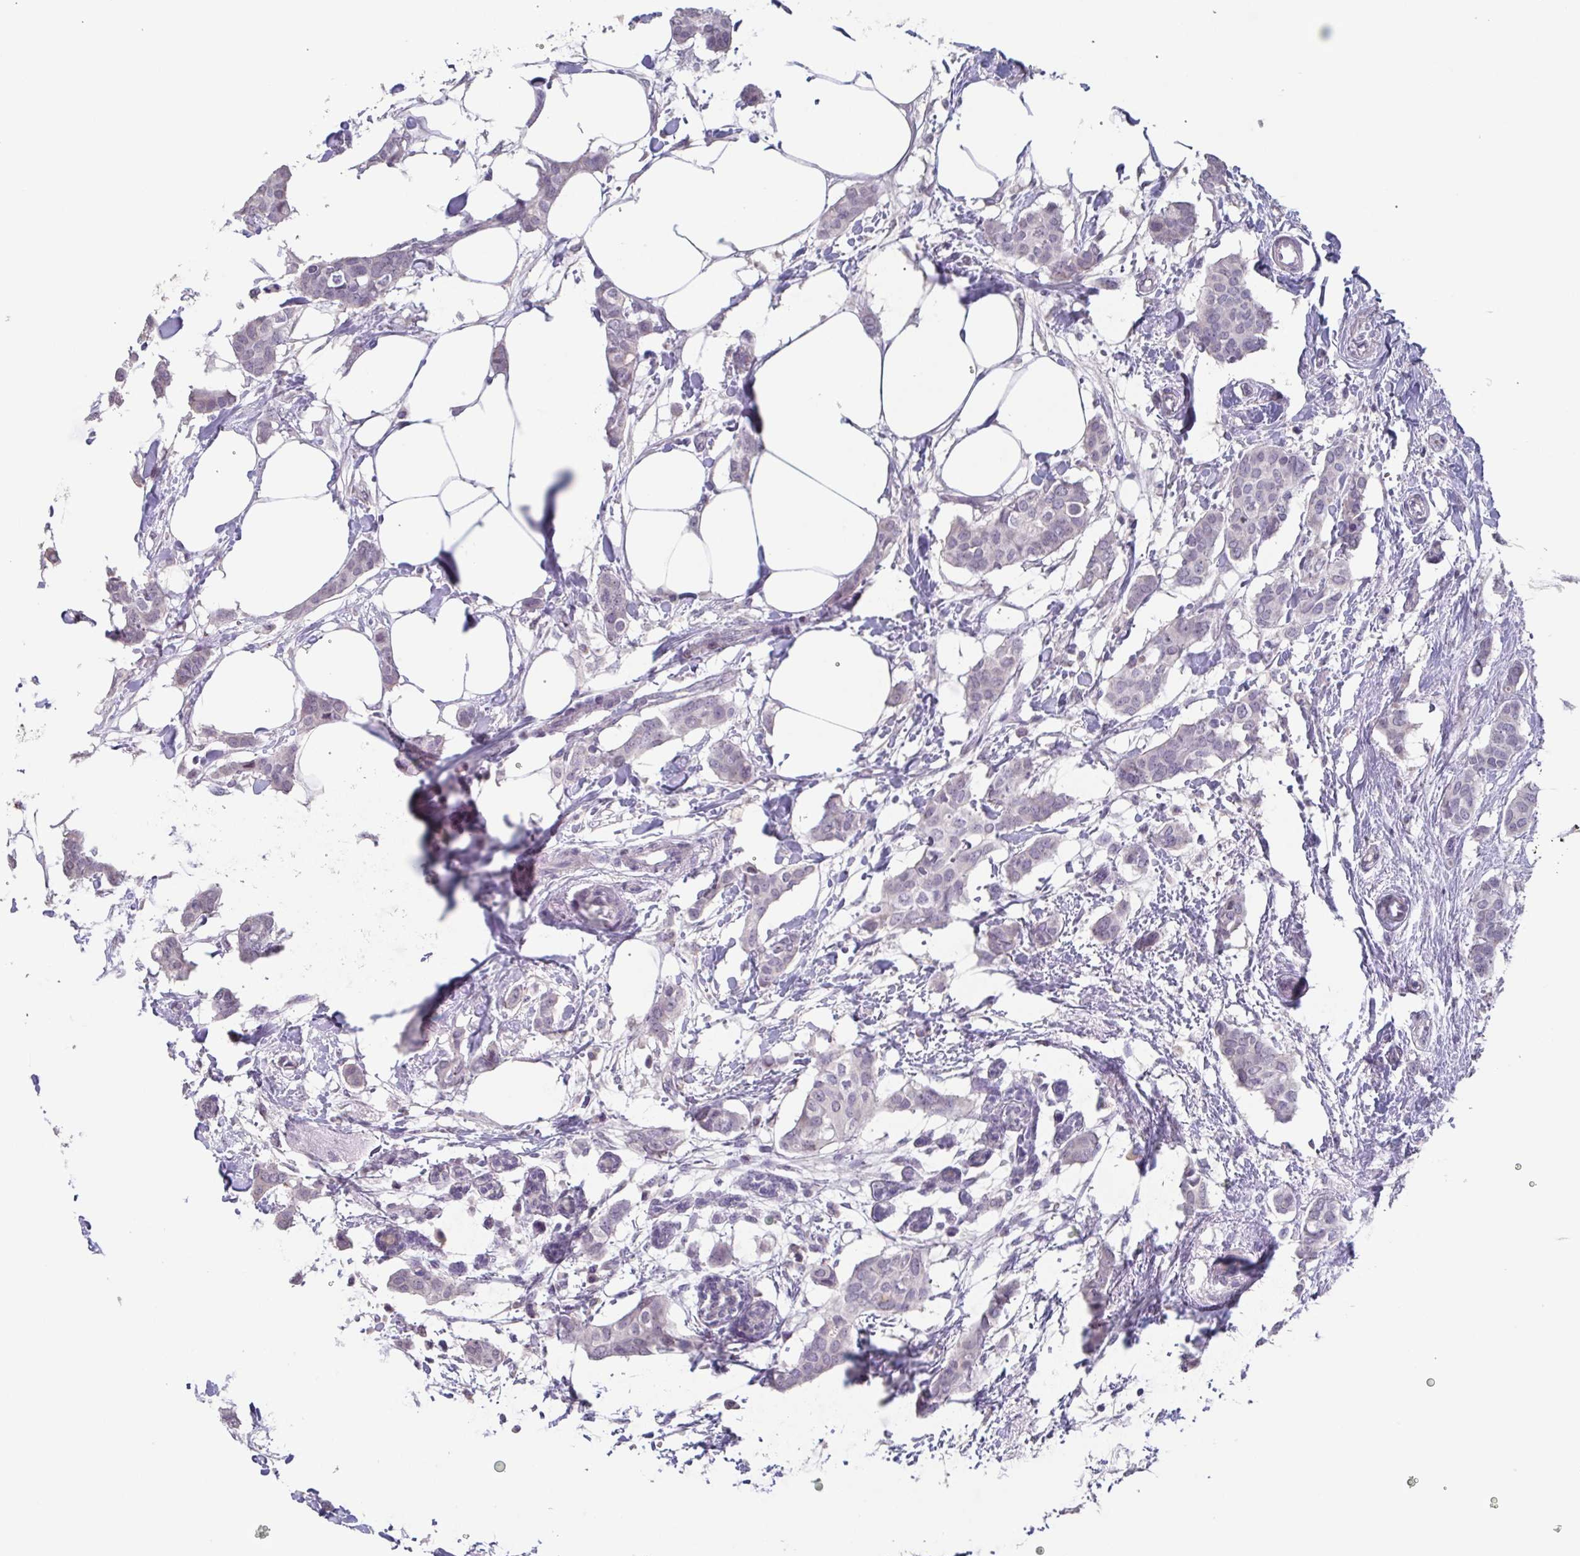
{"staining": {"intensity": "negative", "quantity": "none", "location": "none"}, "tissue": "breast cancer", "cell_type": "Tumor cells", "image_type": "cancer", "snomed": [{"axis": "morphology", "description": "Duct carcinoma"}, {"axis": "topography", "description": "Breast"}], "caption": "Tumor cells are negative for brown protein staining in invasive ductal carcinoma (breast).", "gene": "GHRL", "patient": {"sex": "female", "age": 62}}